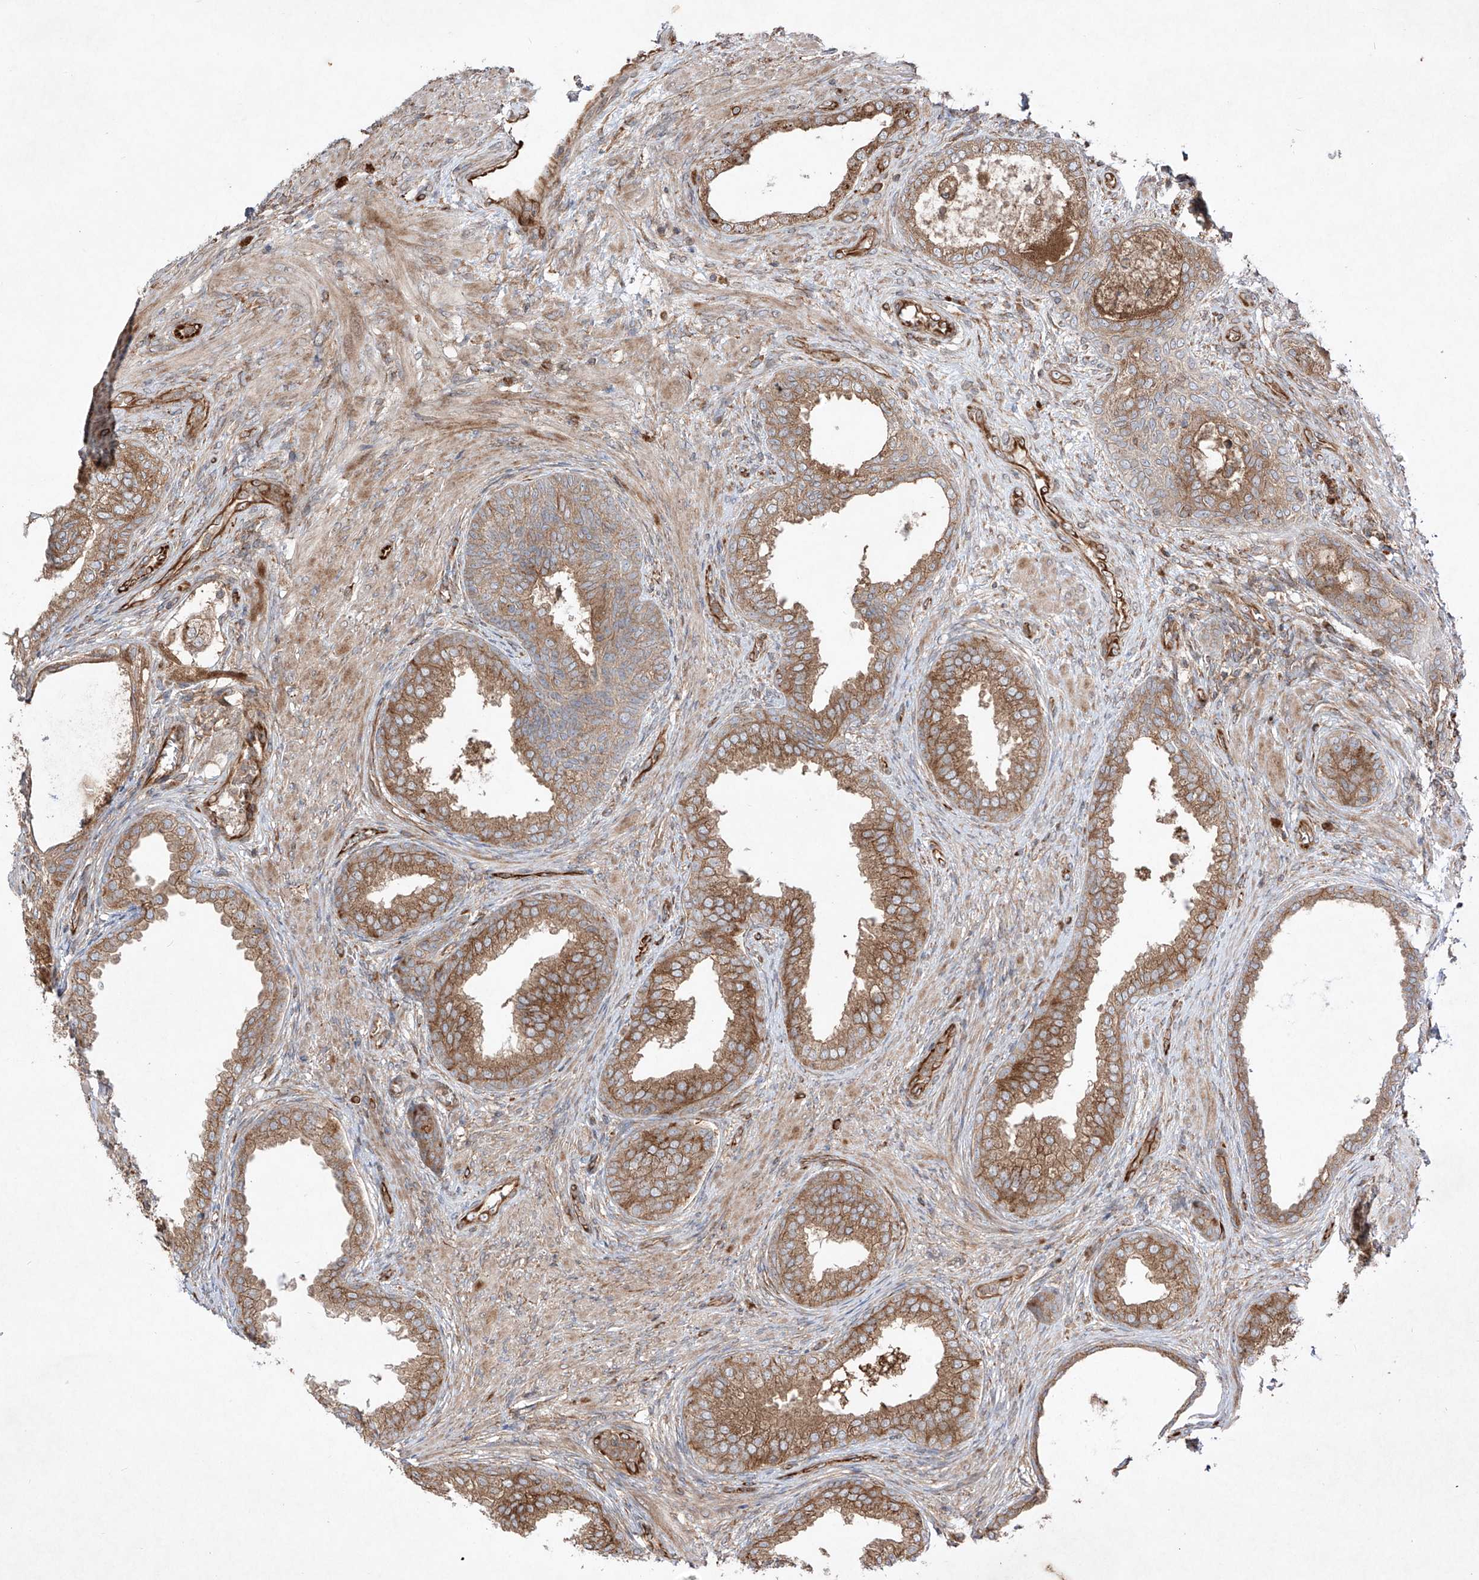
{"staining": {"intensity": "moderate", "quantity": ">75%", "location": "cytoplasmic/membranous"}, "tissue": "prostate", "cell_type": "Glandular cells", "image_type": "normal", "snomed": [{"axis": "morphology", "description": "Normal tissue, NOS"}, {"axis": "topography", "description": "Prostate"}], "caption": "The immunohistochemical stain labels moderate cytoplasmic/membranous positivity in glandular cells of benign prostate. (brown staining indicates protein expression, while blue staining denotes nuclei).", "gene": "YKT6", "patient": {"sex": "male", "age": 76}}